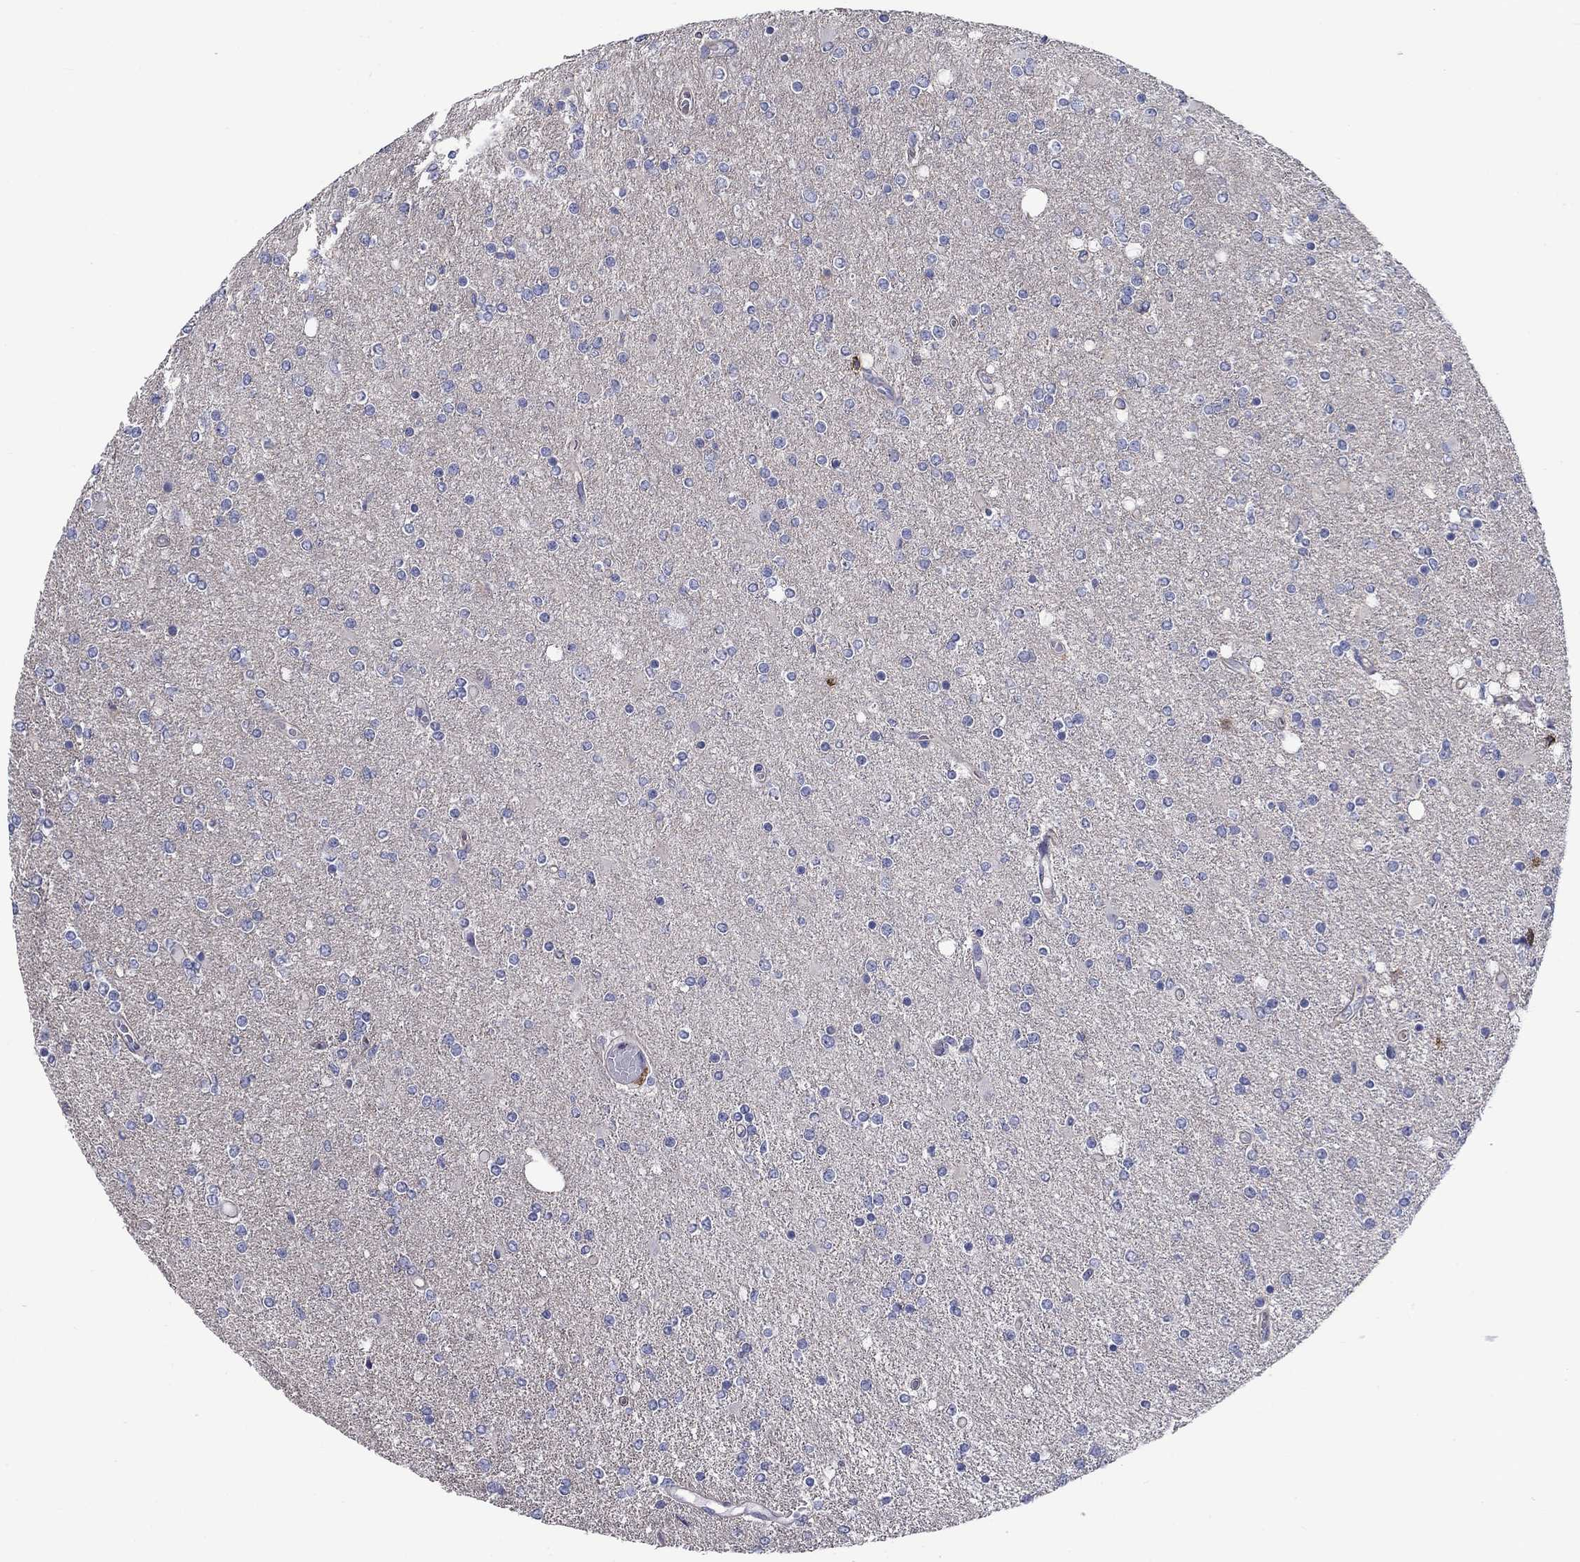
{"staining": {"intensity": "negative", "quantity": "none", "location": "none"}, "tissue": "glioma", "cell_type": "Tumor cells", "image_type": "cancer", "snomed": [{"axis": "morphology", "description": "Glioma, malignant, High grade"}, {"axis": "topography", "description": "Cerebral cortex"}], "caption": "DAB immunohistochemical staining of glioma exhibits no significant positivity in tumor cells.", "gene": "SIT1", "patient": {"sex": "male", "age": 70}}